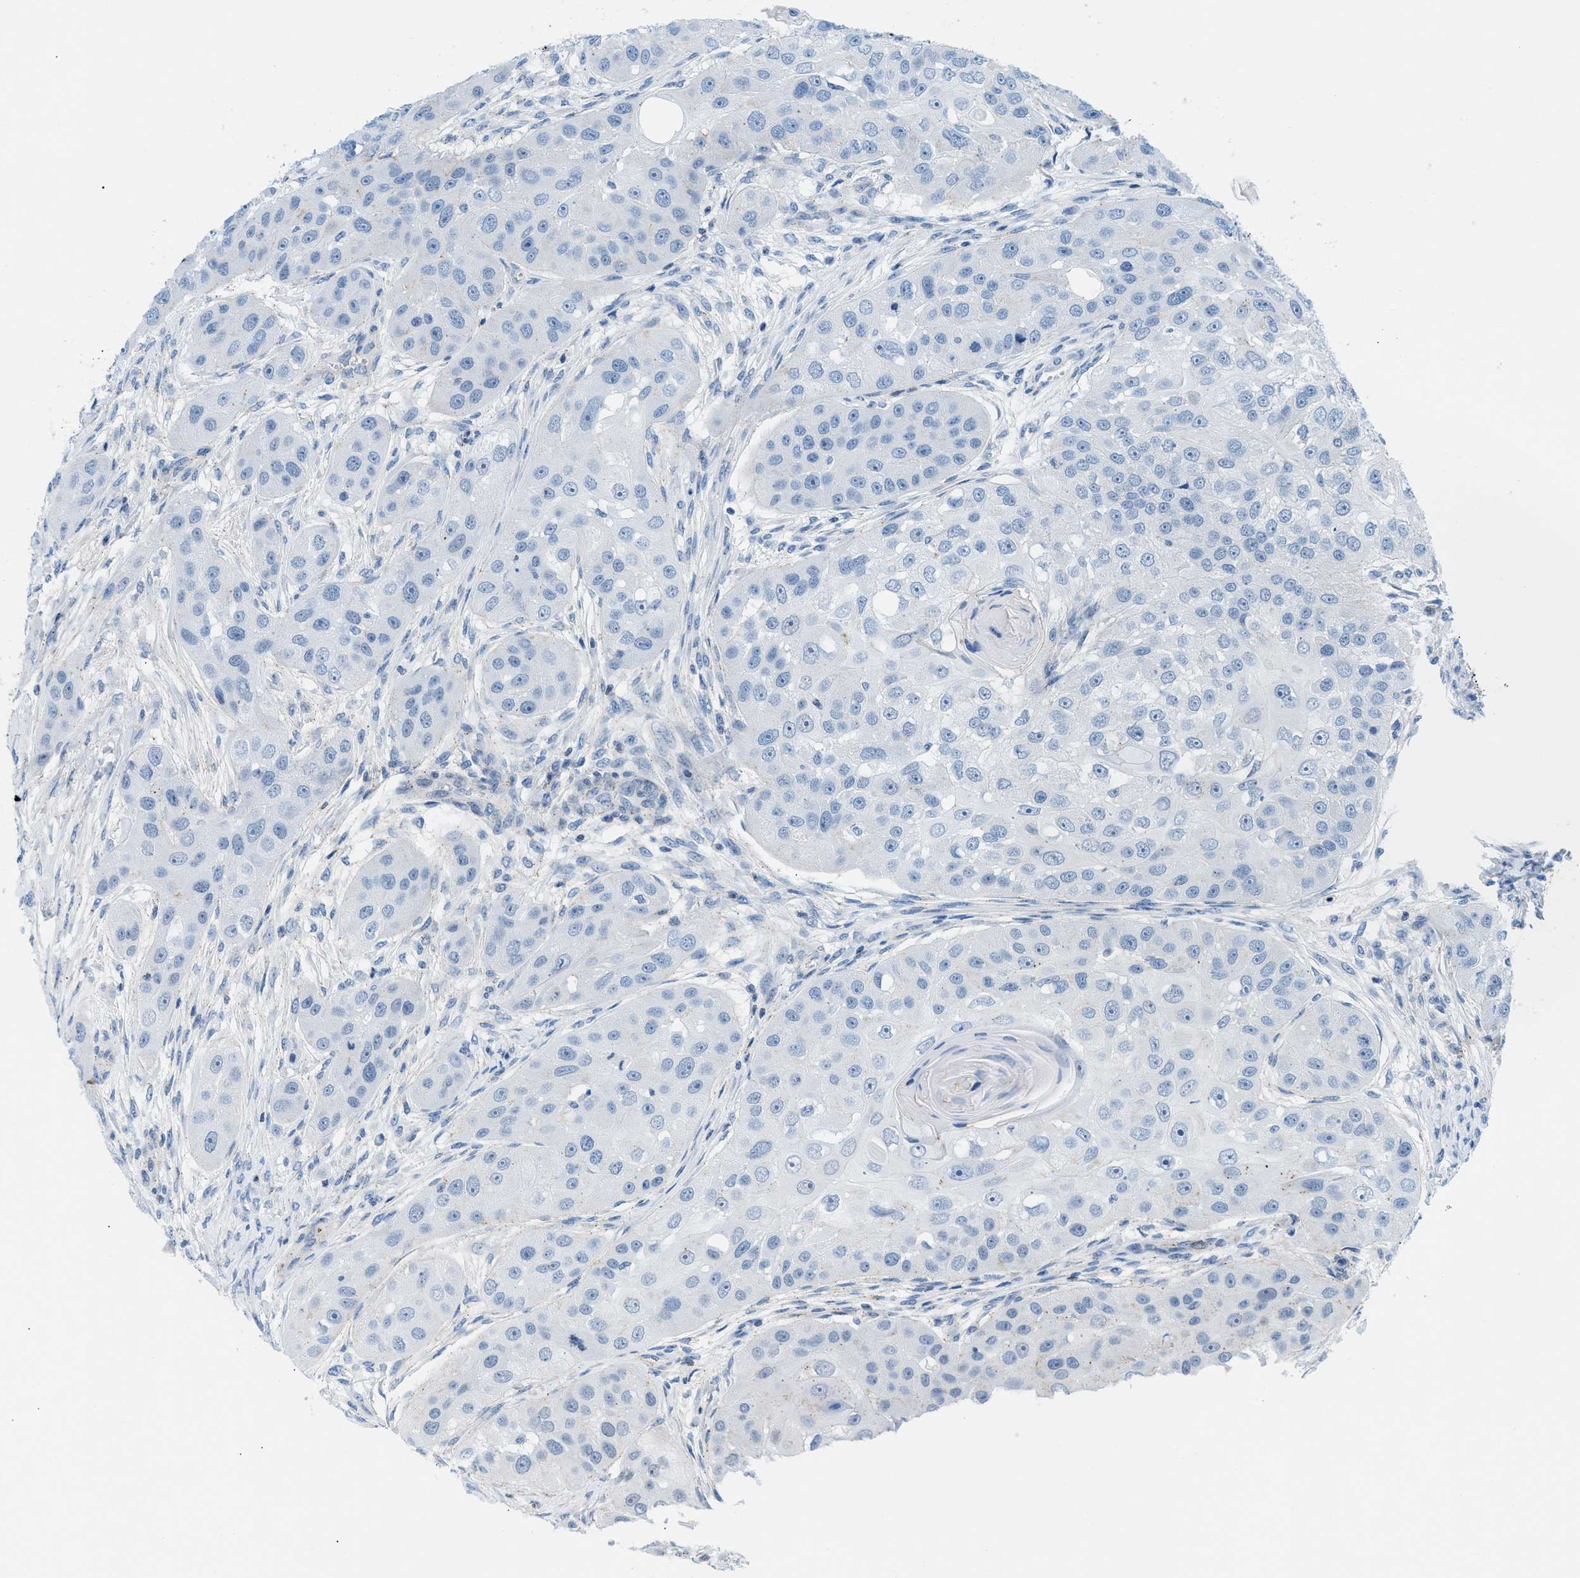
{"staining": {"intensity": "negative", "quantity": "none", "location": "none"}, "tissue": "head and neck cancer", "cell_type": "Tumor cells", "image_type": "cancer", "snomed": [{"axis": "morphology", "description": "Normal tissue, NOS"}, {"axis": "morphology", "description": "Squamous cell carcinoma, NOS"}, {"axis": "topography", "description": "Skeletal muscle"}, {"axis": "topography", "description": "Head-Neck"}], "caption": "The immunohistochemistry (IHC) micrograph has no significant staining in tumor cells of squamous cell carcinoma (head and neck) tissue.", "gene": "FDCSP", "patient": {"sex": "male", "age": 51}}